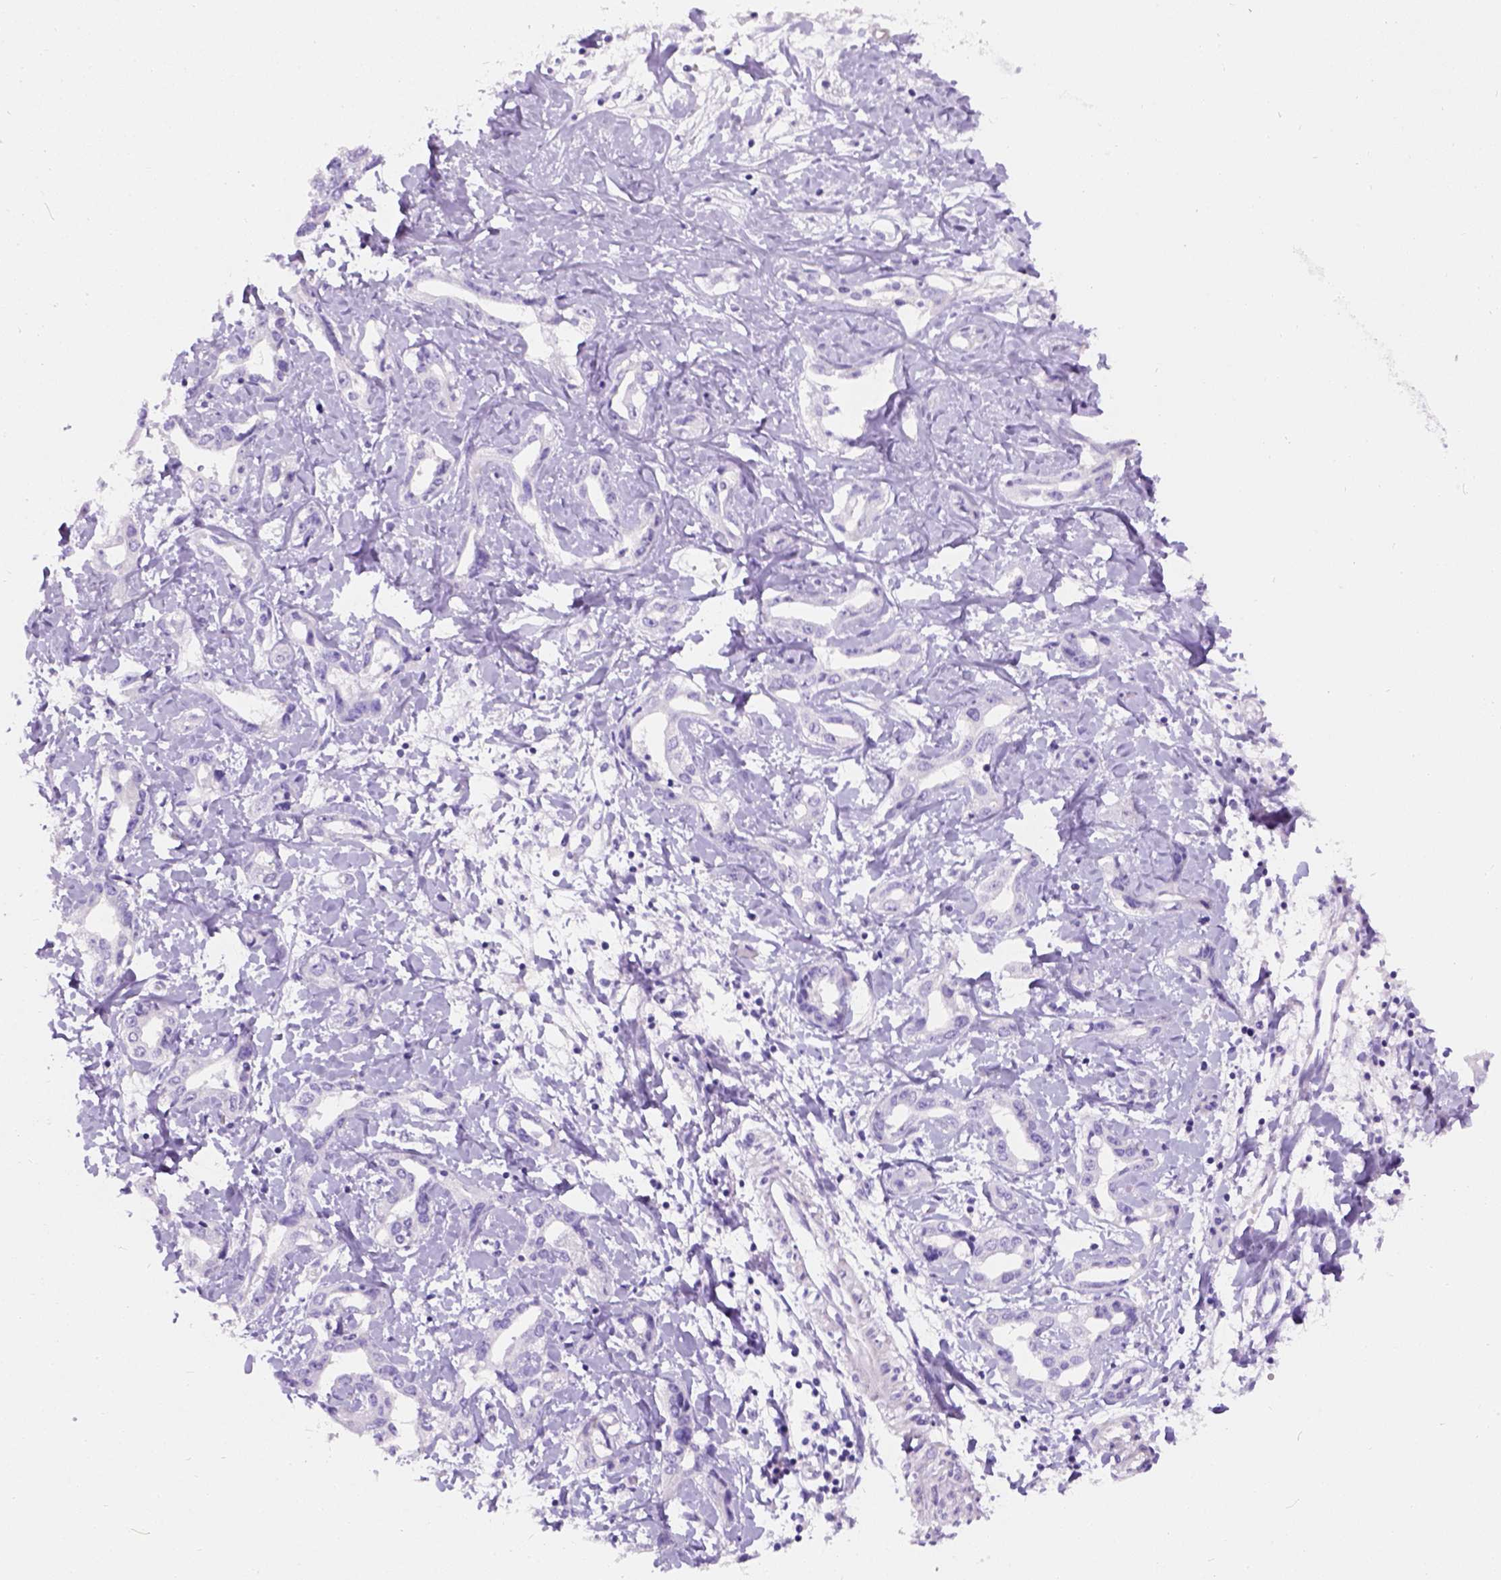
{"staining": {"intensity": "negative", "quantity": "none", "location": "none"}, "tissue": "liver cancer", "cell_type": "Tumor cells", "image_type": "cancer", "snomed": [{"axis": "morphology", "description": "Cholangiocarcinoma"}, {"axis": "topography", "description": "Liver"}], "caption": "The photomicrograph demonstrates no staining of tumor cells in liver cancer.", "gene": "C7orf57", "patient": {"sex": "male", "age": 59}}